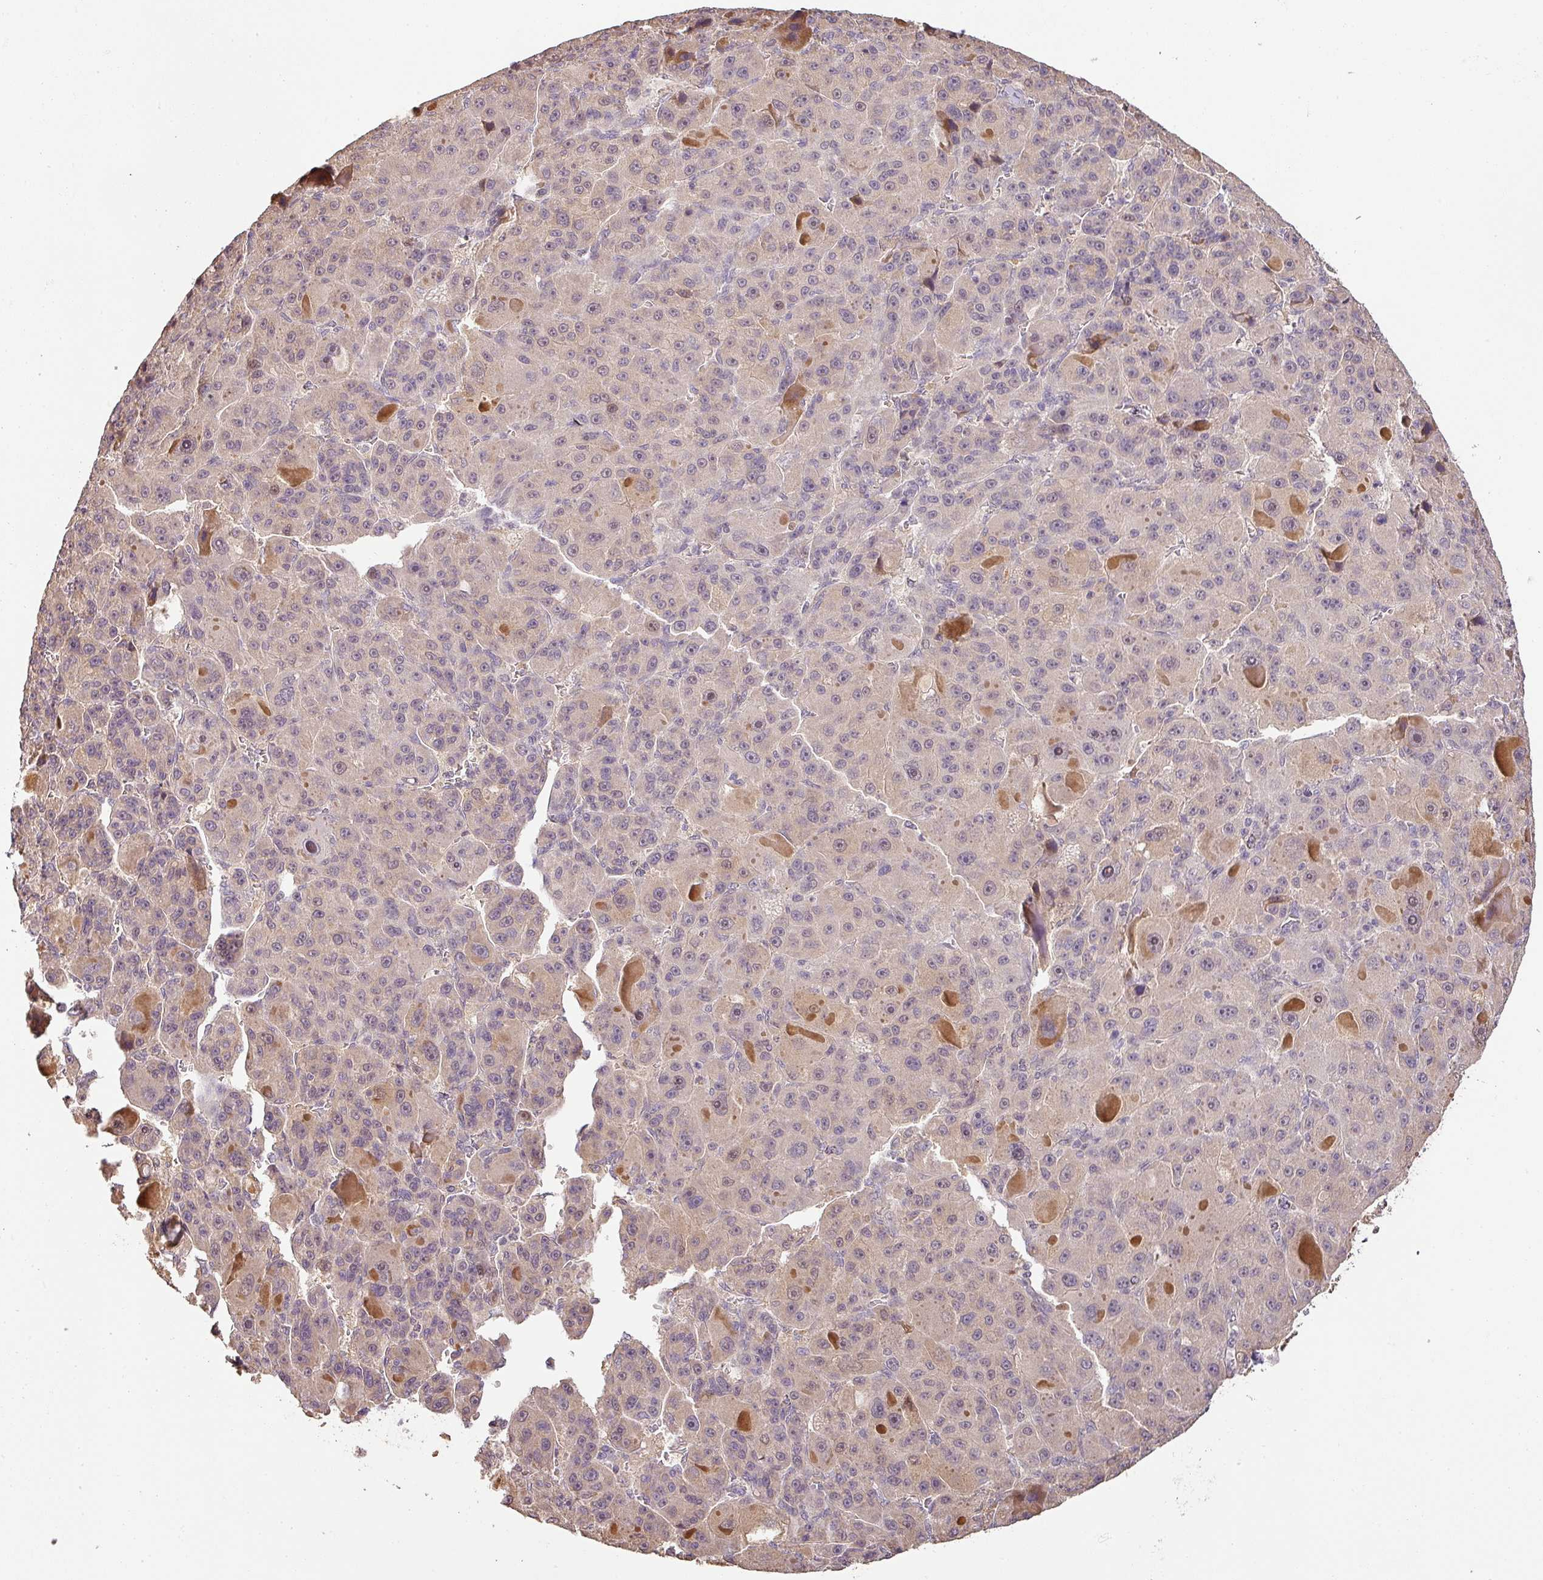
{"staining": {"intensity": "negative", "quantity": "none", "location": "none"}, "tissue": "liver cancer", "cell_type": "Tumor cells", "image_type": "cancer", "snomed": [{"axis": "morphology", "description": "Carcinoma, Hepatocellular, NOS"}, {"axis": "topography", "description": "Liver"}], "caption": "High power microscopy photomicrograph of an IHC micrograph of liver hepatocellular carcinoma, revealing no significant staining in tumor cells. (DAB IHC, high magnification).", "gene": "BPIFB3", "patient": {"sex": "male", "age": 76}}